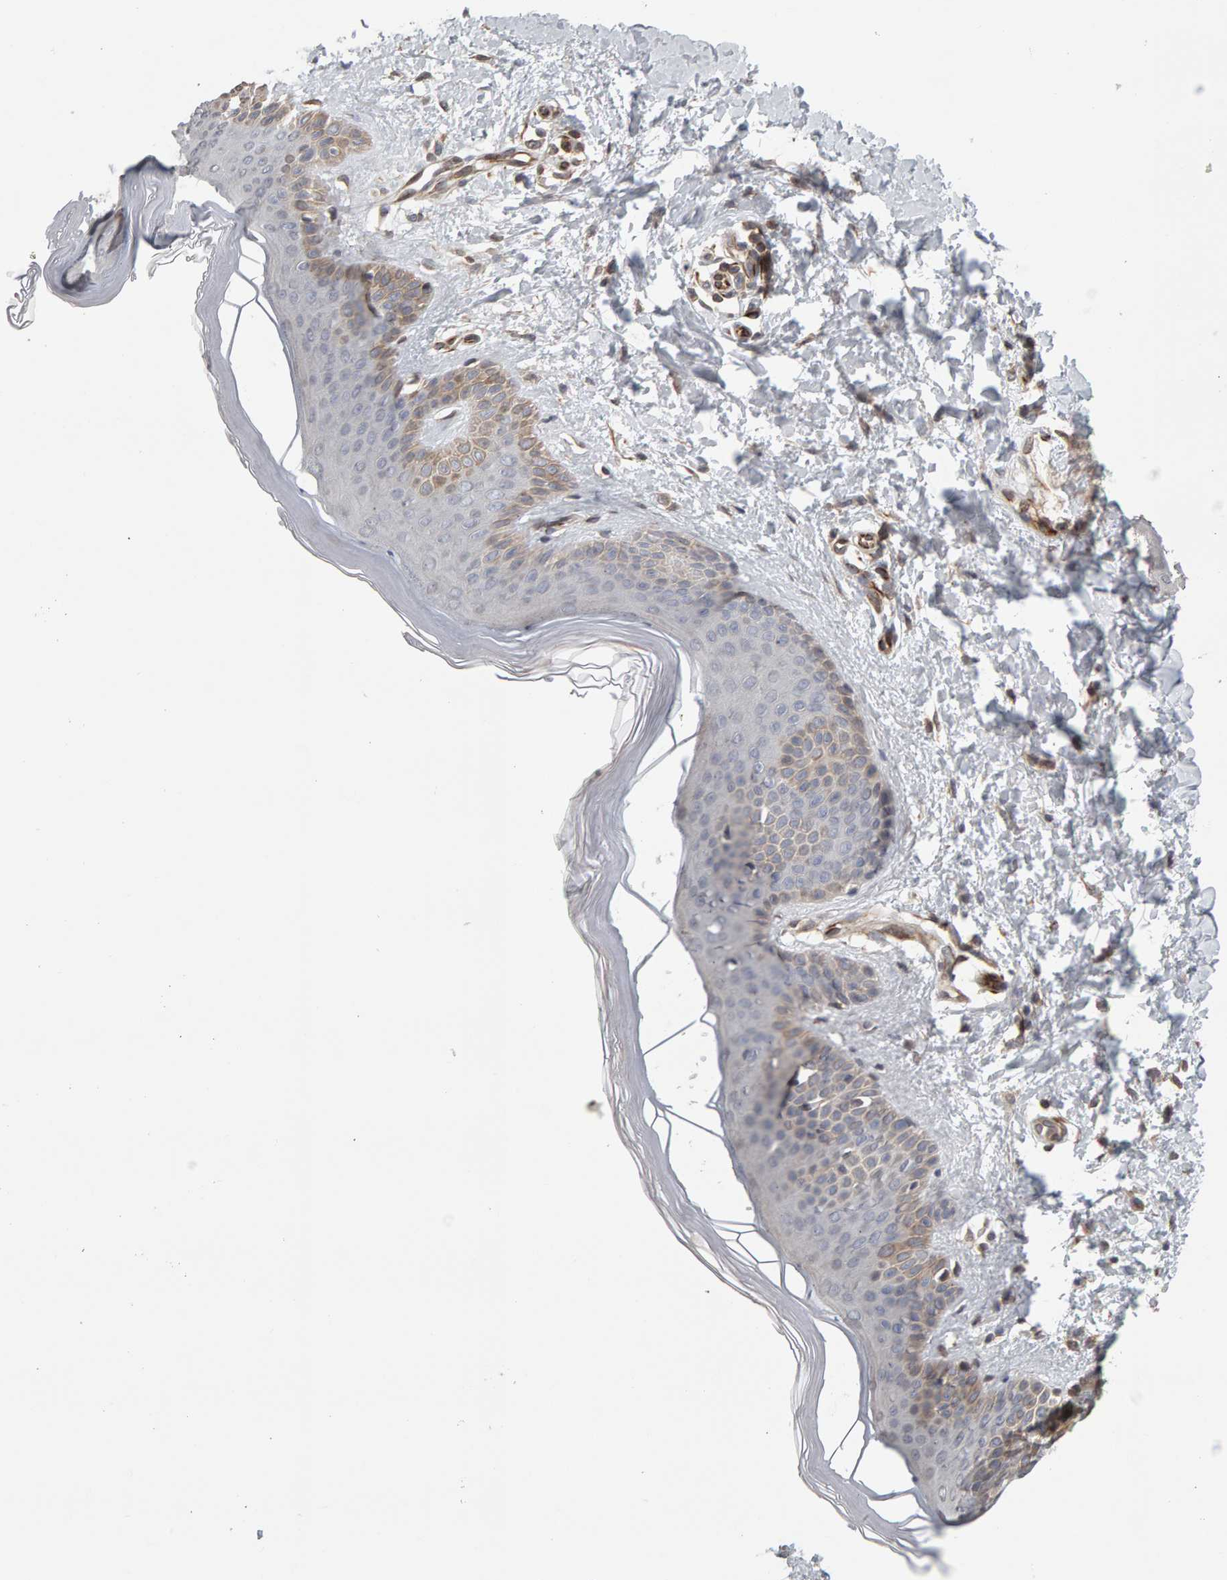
{"staining": {"intensity": "moderate", "quantity": ">75%", "location": "cytoplasmic/membranous"}, "tissue": "skin", "cell_type": "Fibroblasts", "image_type": "normal", "snomed": [{"axis": "morphology", "description": "Normal tissue, NOS"}, {"axis": "morphology", "description": "Malignant melanoma, Metastatic site"}, {"axis": "topography", "description": "Skin"}], "caption": "Immunohistochemical staining of unremarkable skin reveals medium levels of moderate cytoplasmic/membranous positivity in approximately >75% of fibroblasts. The staining was performed using DAB (3,3'-diaminobenzidine) to visualize the protein expression in brown, while the nuclei were stained in blue with hematoxylin (Magnification: 20x).", "gene": "TEFM", "patient": {"sex": "male", "age": 41}}